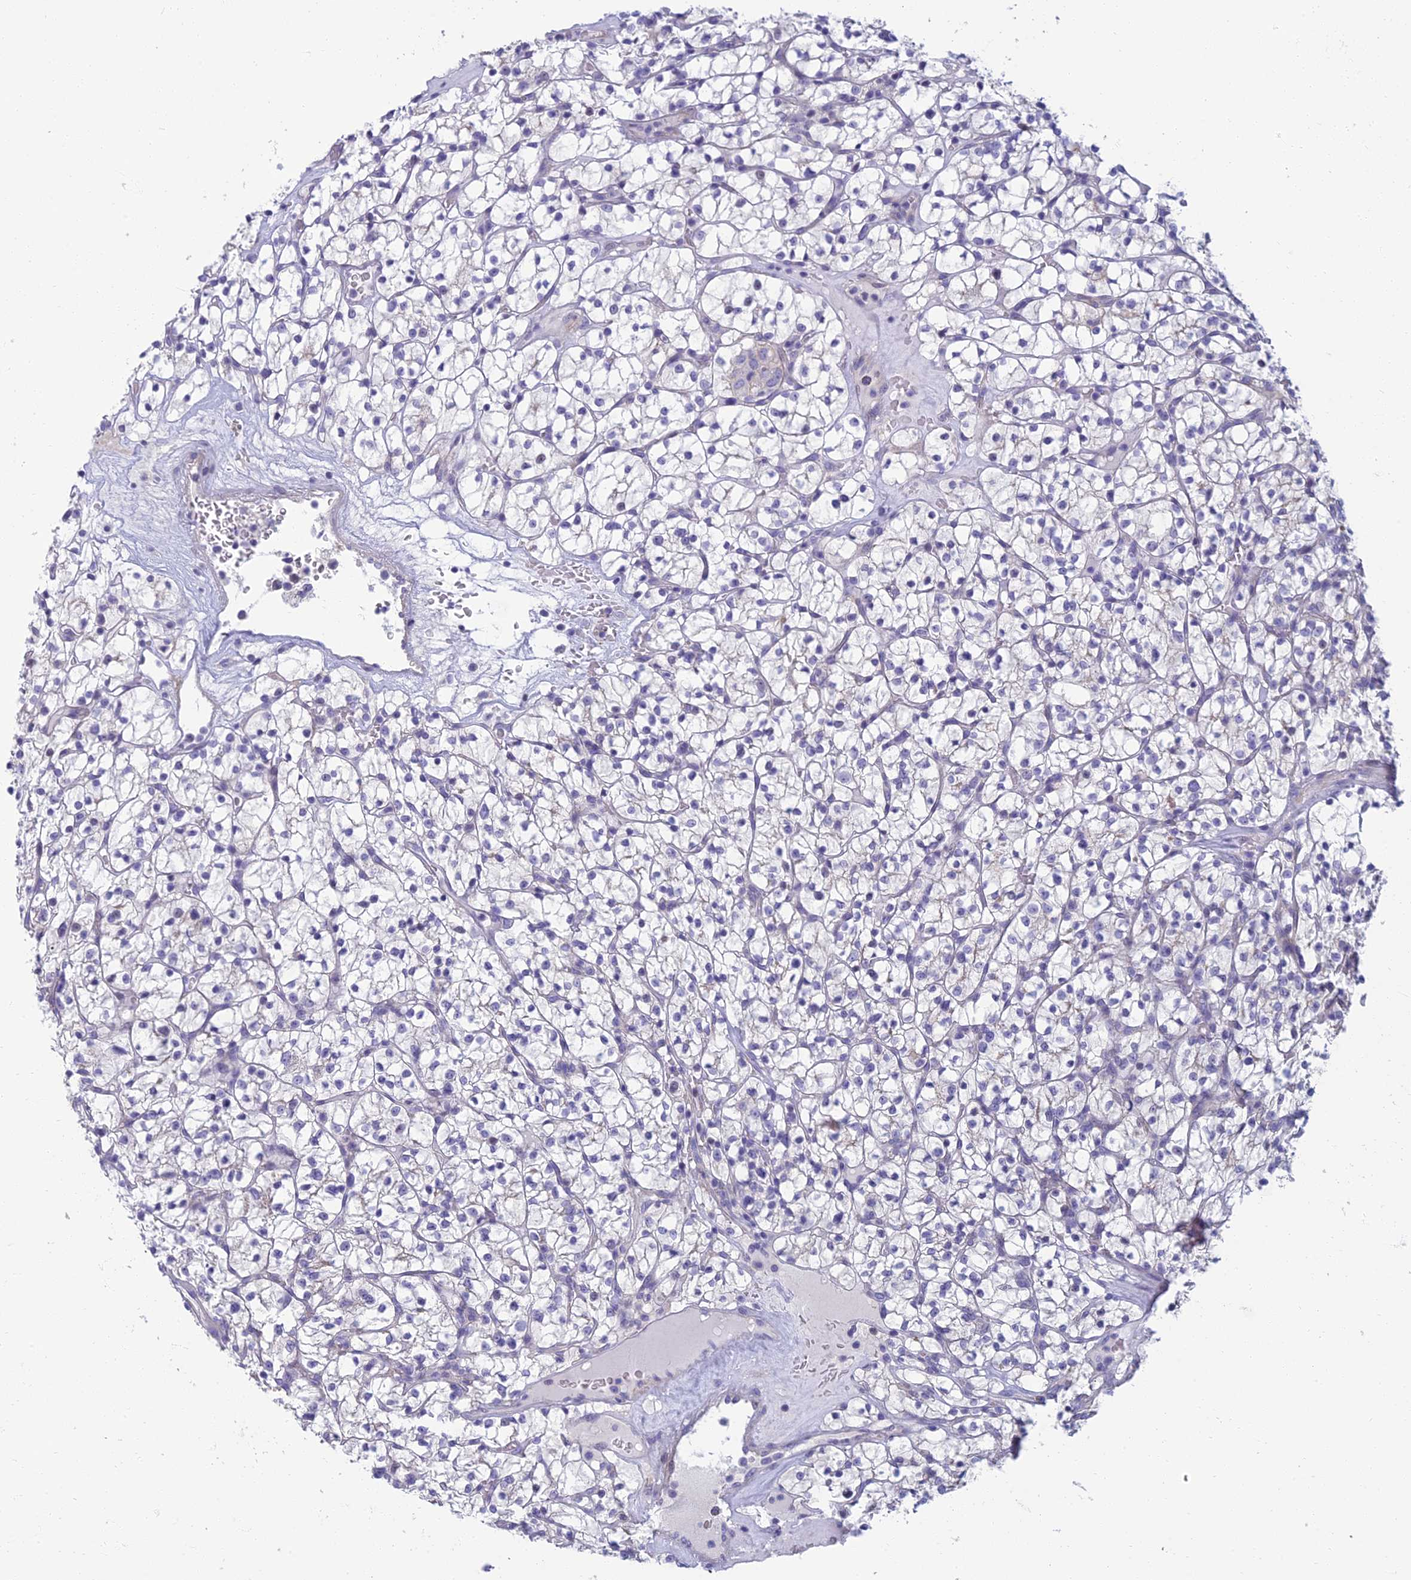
{"staining": {"intensity": "negative", "quantity": "none", "location": "none"}, "tissue": "renal cancer", "cell_type": "Tumor cells", "image_type": "cancer", "snomed": [{"axis": "morphology", "description": "Adenocarcinoma, NOS"}, {"axis": "topography", "description": "Kidney"}], "caption": "There is no significant staining in tumor cells of renal cancer (adenocarcinoma).", "gene": "NEURL1", "patient": {"sex": "female", "age": 64}}